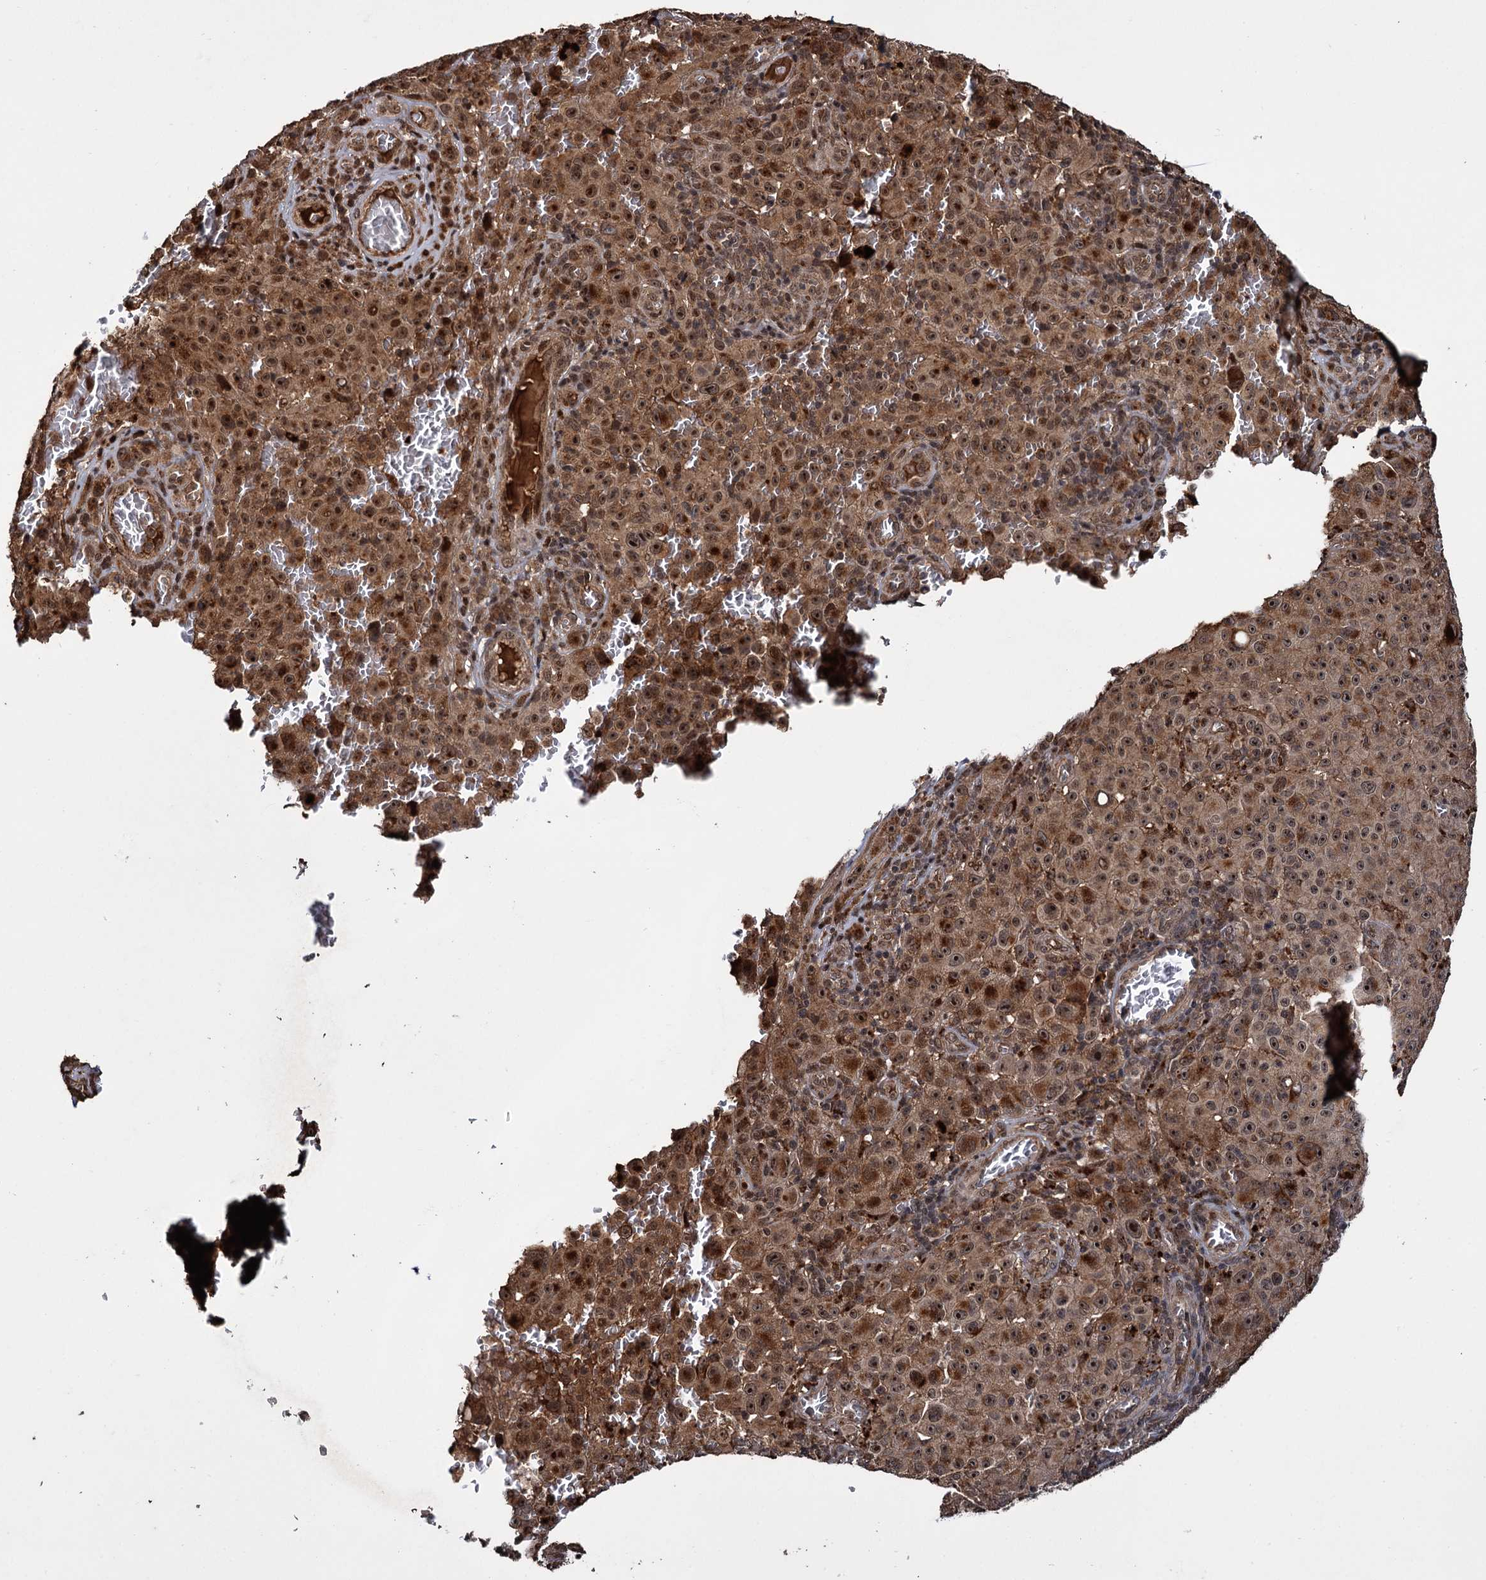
{"staining": {"intensity": "moderate", "quantity": ">75%", "location": "cytoplasmic/membranous,nuclear"}, "tissue": "melanoma", "cell_type": "Tumor cells", "image_type": "cancer", "snomed": [{"axis": "morphology", "description": "Malignant melanoma, NOS"}, {"axis": "topography", "description": "Skin"}], "caption": "Human malignant melanoma stained with a brown dye exhibits moderate cytoplasmic/membranous and nuclear positive staining in approximately >75% of tumor cells.", "gene": "CEP192", "patient": {"sex": "female", "age": 82}}